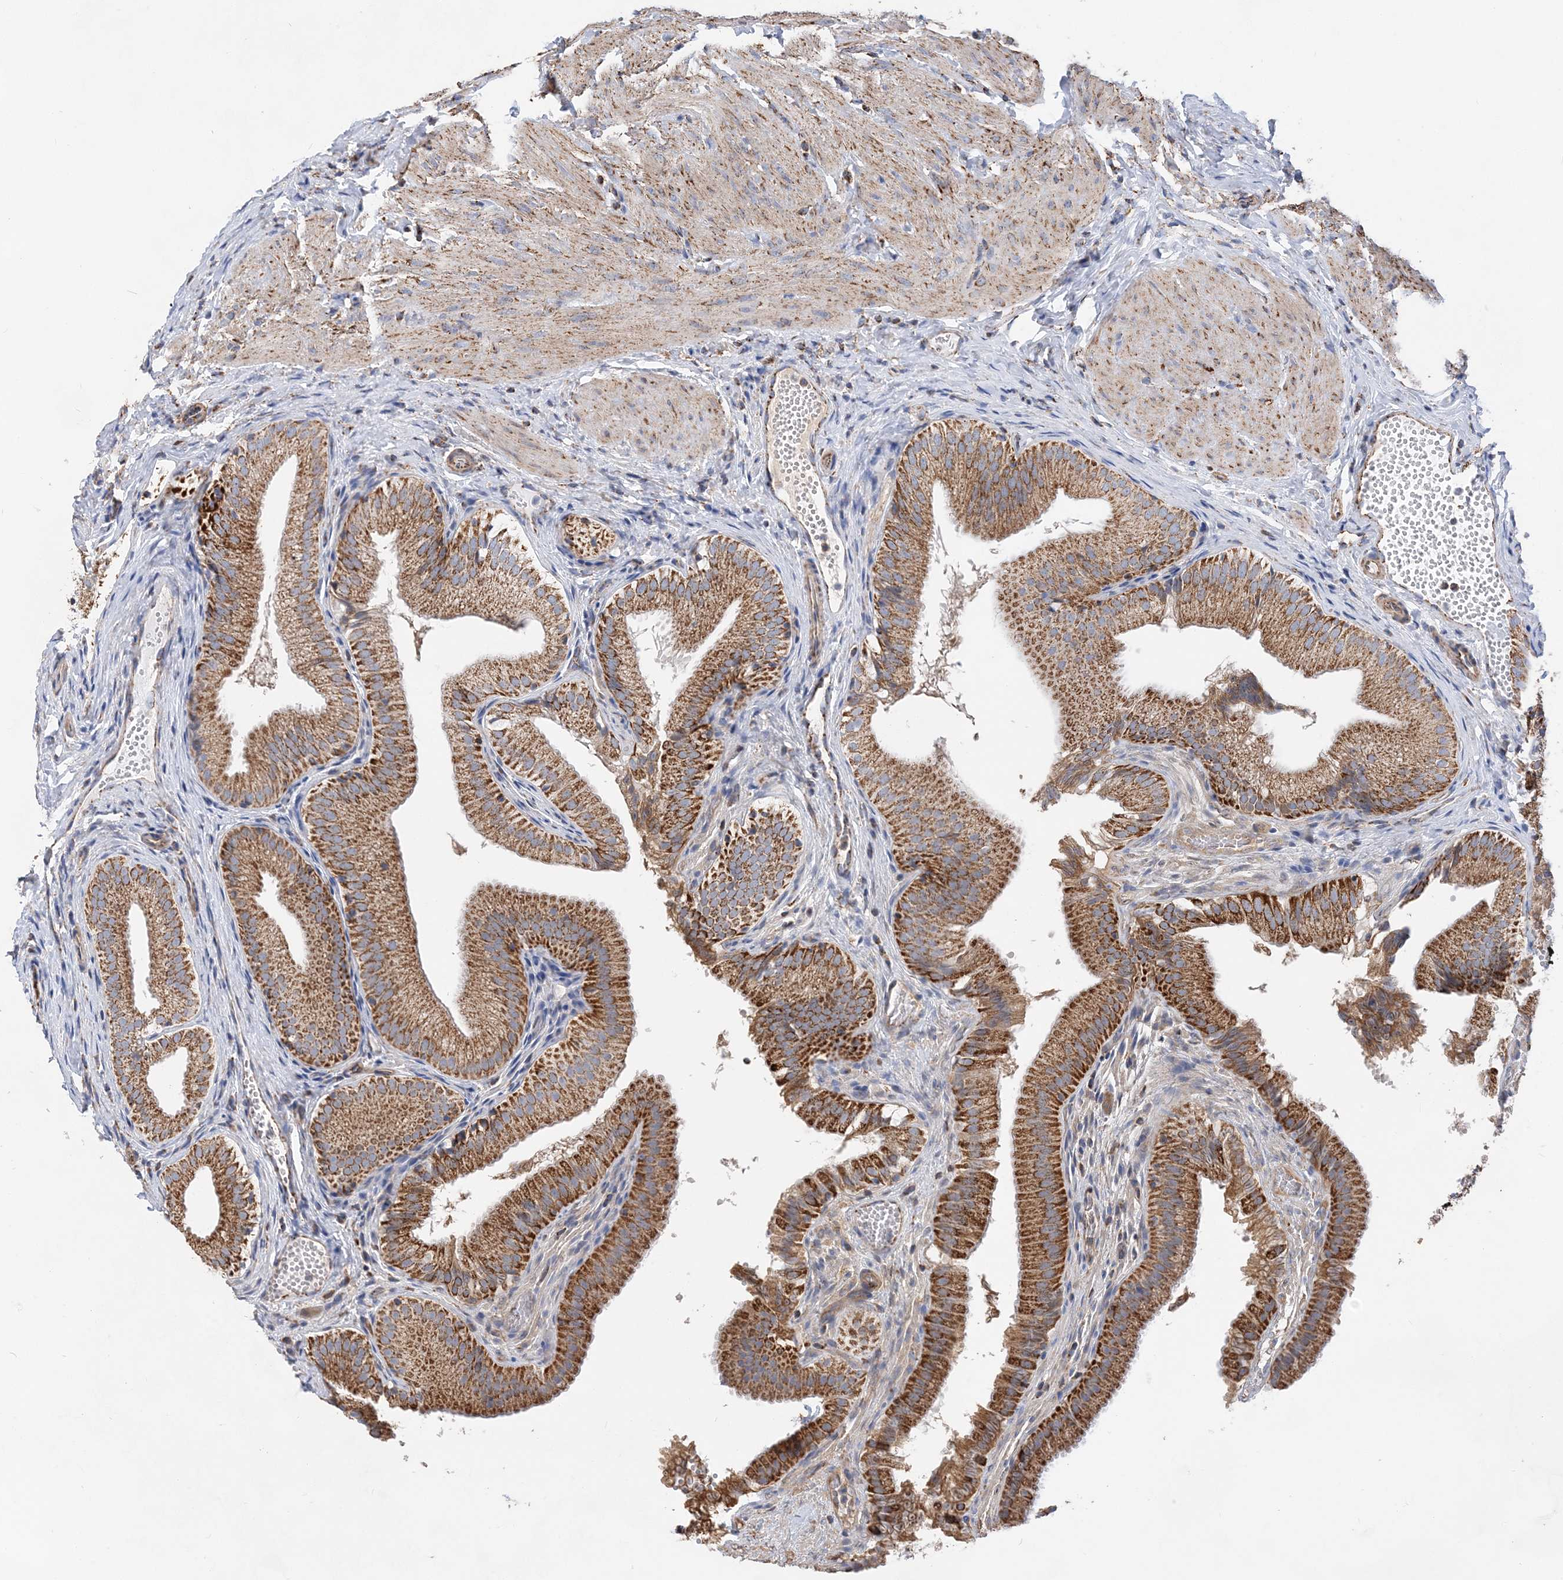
{"staining": {"intensity": "strong", "quantity": ">75%", "location": "cytoplasmic/membranous"}, "tissue": "gallbladder", "cell_type": "Glandular cells", "image_type": "normal", "snomed": [{"axis": "morphology", "description": "Normal tissue, NOS"}, {"axis": "topography", "description": "Gallbladder"}], "caption": "This image displays benign gallbladder stained with IHC to label a protein in brown. The cytoplasmic/membranous of glandular cells show strong positivity for the protein. Nuclei are counter-stained blue.", "gene": "ACOT9", "patient": {"sex": "female", "age": 30}}